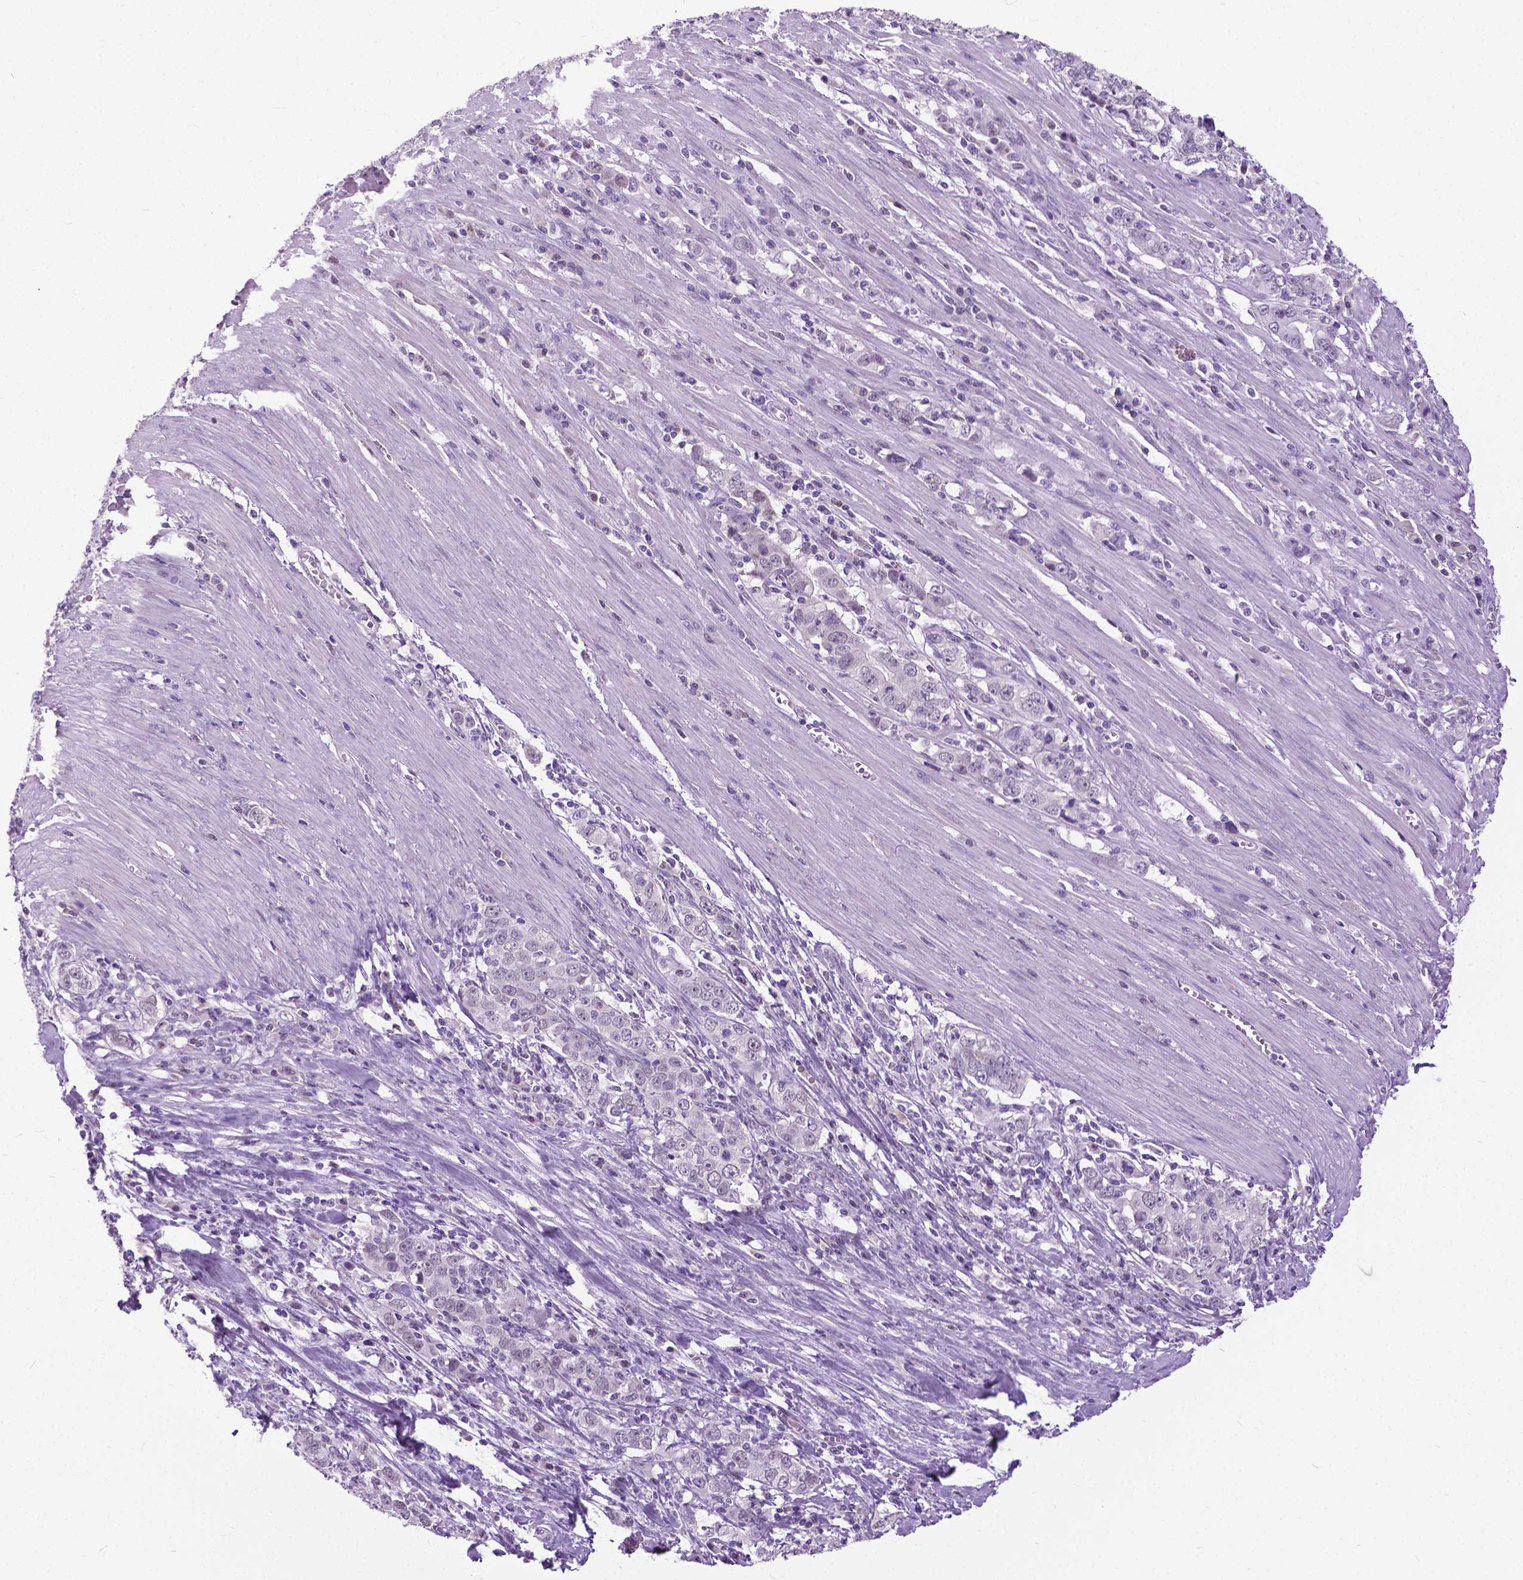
{"staining": {"intensity": "negative", "quantity": "none", "location": "none"}, "tissue": "stomach cancer", "cell_type": "Tumor cells", "image_type": "cancer", "snomed": [{"axis": "morphology", "description": "Adenocarcinoma, NOS"}, {"axis": "topography", "description": "Stomach, lower"}], "caption": "Immunohistochemistry photomicrograph of neoplastic tissue: stomach adenocarcinoma stained with DAB (3,3'-diaminobenzidine) displays no significant protein positivity in tumor cells. (DAB IHC visualized using brightfield microscopy, high magnification).", "gene": "APCDD1L", "patient": {"sex": "female", "age": 72}}